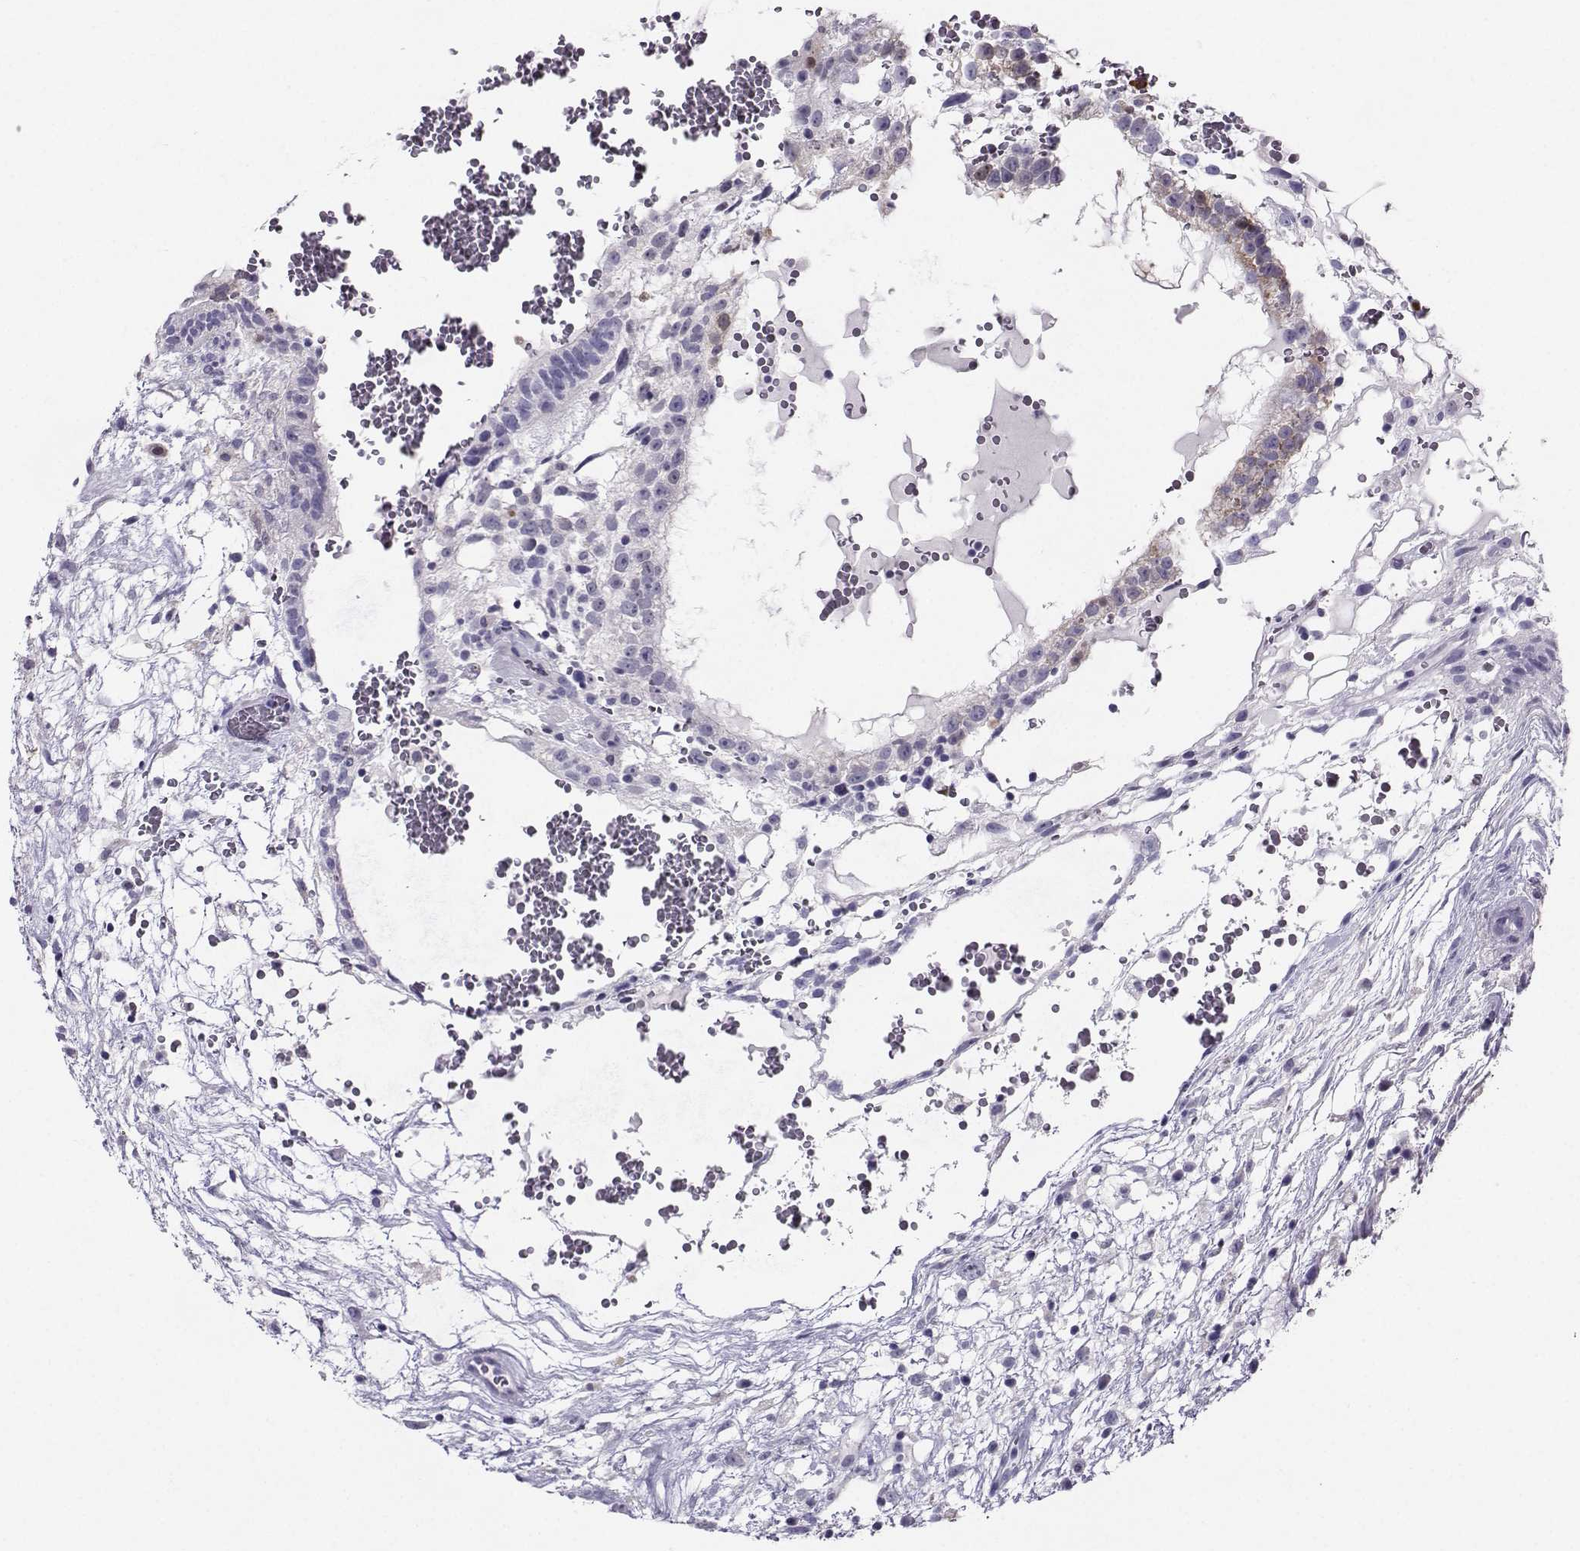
{"staining": {"intensity": "weak", "quantity": "<25%", "location": "cytoplasmic/membranous"}, "tissue": "testis cancer", "cell_type": "Tumor cells", "image_type": "cancer", "snomed": [{"axis": "morphology", "description": "Normal tissue, NOS"}, {"axis": "morphology", "description": "Carcinoma, Embryonal, NOS"}, {"axis": "topography", "description": "Testis"}], "caption": "The image demonstrates no staining of tumor cells in embryonal carcinoma (testis).", "gene": "PGK1", "patient": {"sex": "male", "age": 32}}